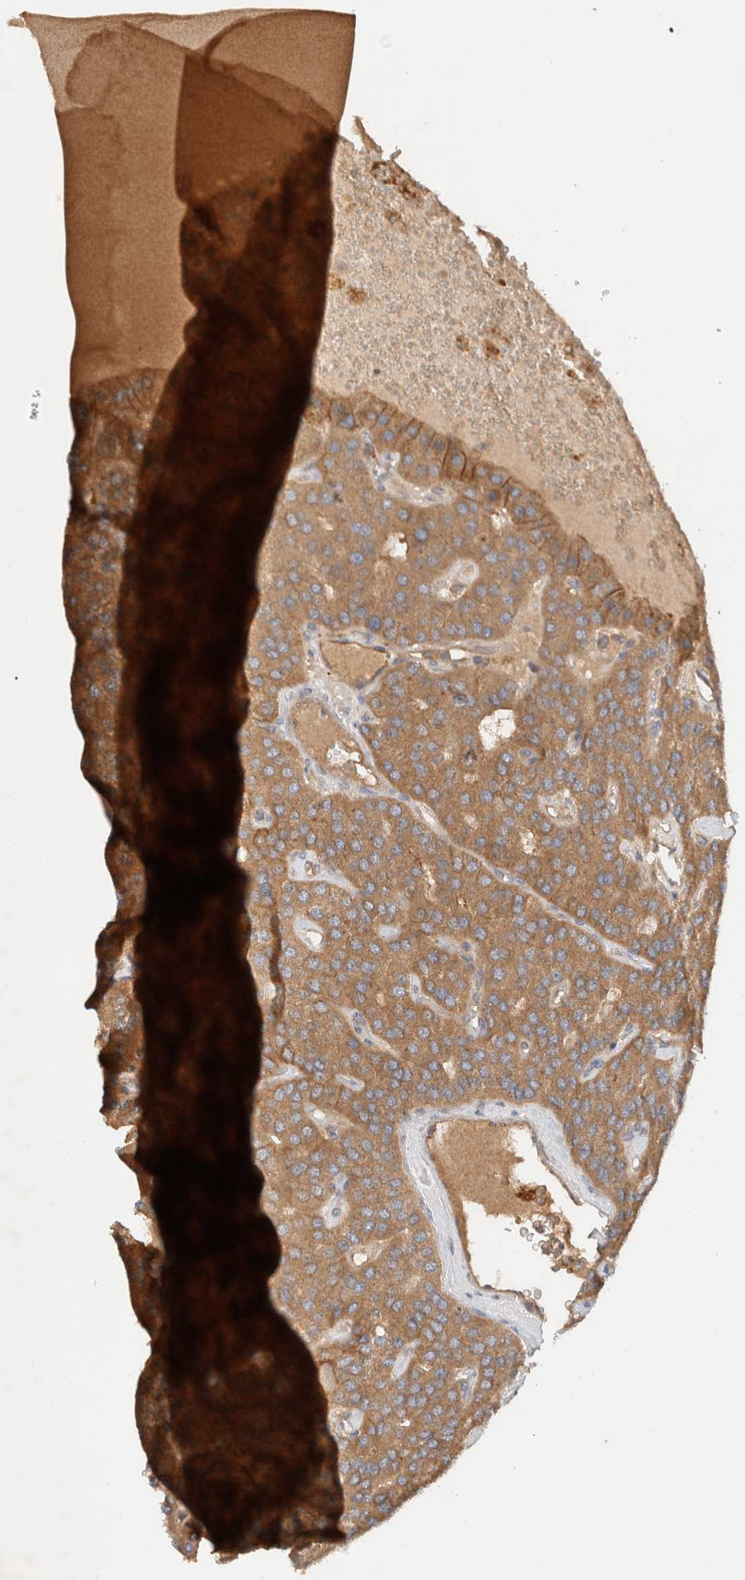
{"staining": {"intensity": "moderate", "quantity": ">75%", "location": "cytoplasmic/membranous"}, "tissue": "parathyroid gland", "cell_type": "Glandular cells", "image_type": "normal", "snomed": [{"axis": "morphology", "description": "Normal tissue, NOS"}, {"axis": "morphology", "description": "Adenoma, NOS"}, {"axis": "topography", "description": "Parathyroid gland"}], "caption": "Normal parathyroid gland demonstrates moderate cytoplasmic/membranous staining in approximately >75% of glandular cells.", "gene": "C8orf44", "patient": {"sex": "female", "age": 86}}